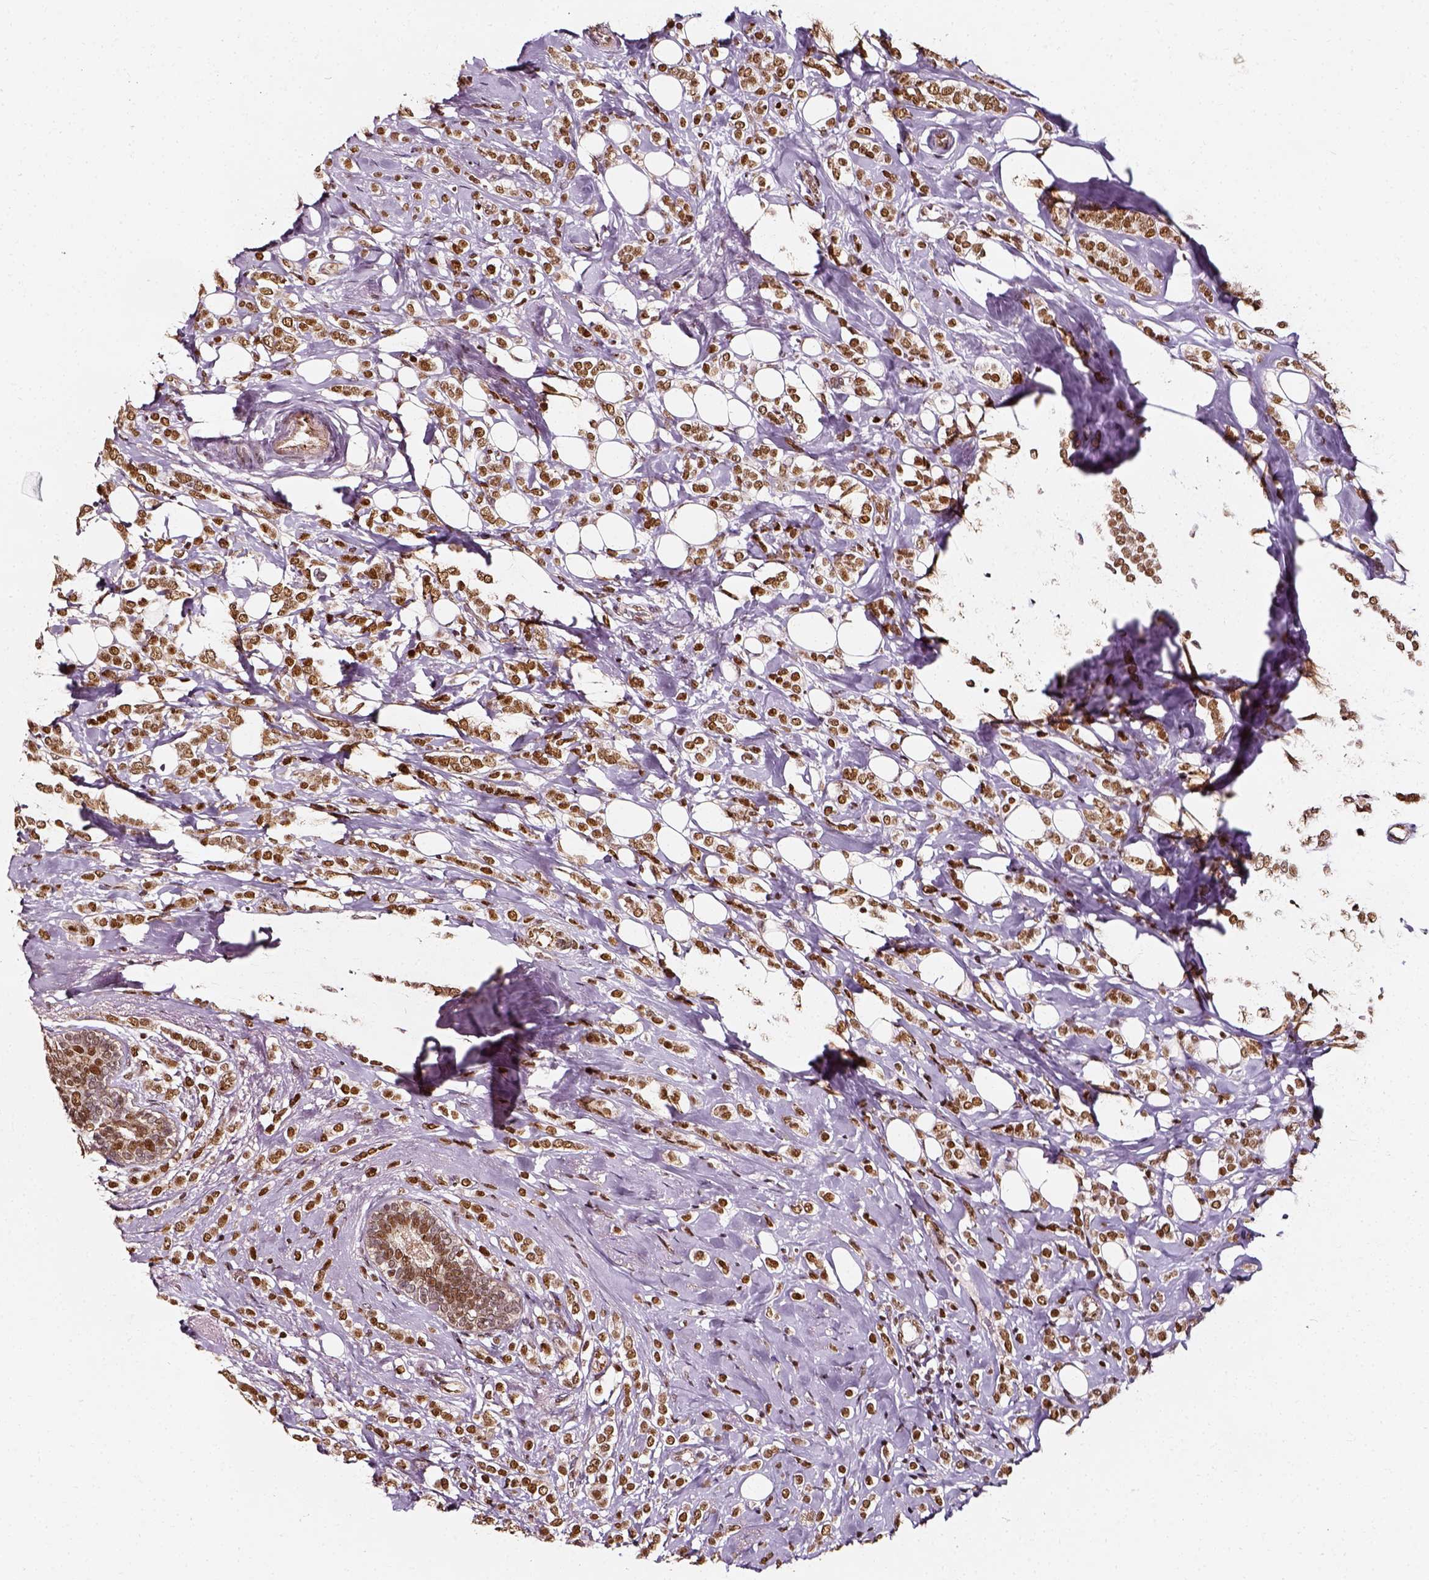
{"staining": {"intensity": "moderate", "quantity": ">75%", "location": "nuclear"}, "tissue": "breast cancer", "cell_type": "Tumor cells", "image_type": "cancer", "snomed": [{"axis": "morphology", "description": "Lobular carcinoma"}, {"axis": "topography", "description": "Breast"}], "caption": "Breast lobular carcinoma stained with a brown dye reveals moderate nuclear positive positivity in approximately >75% of tumor cells.", "gene": "NACC1", "patient": {"sex": "female", "age": 49}}